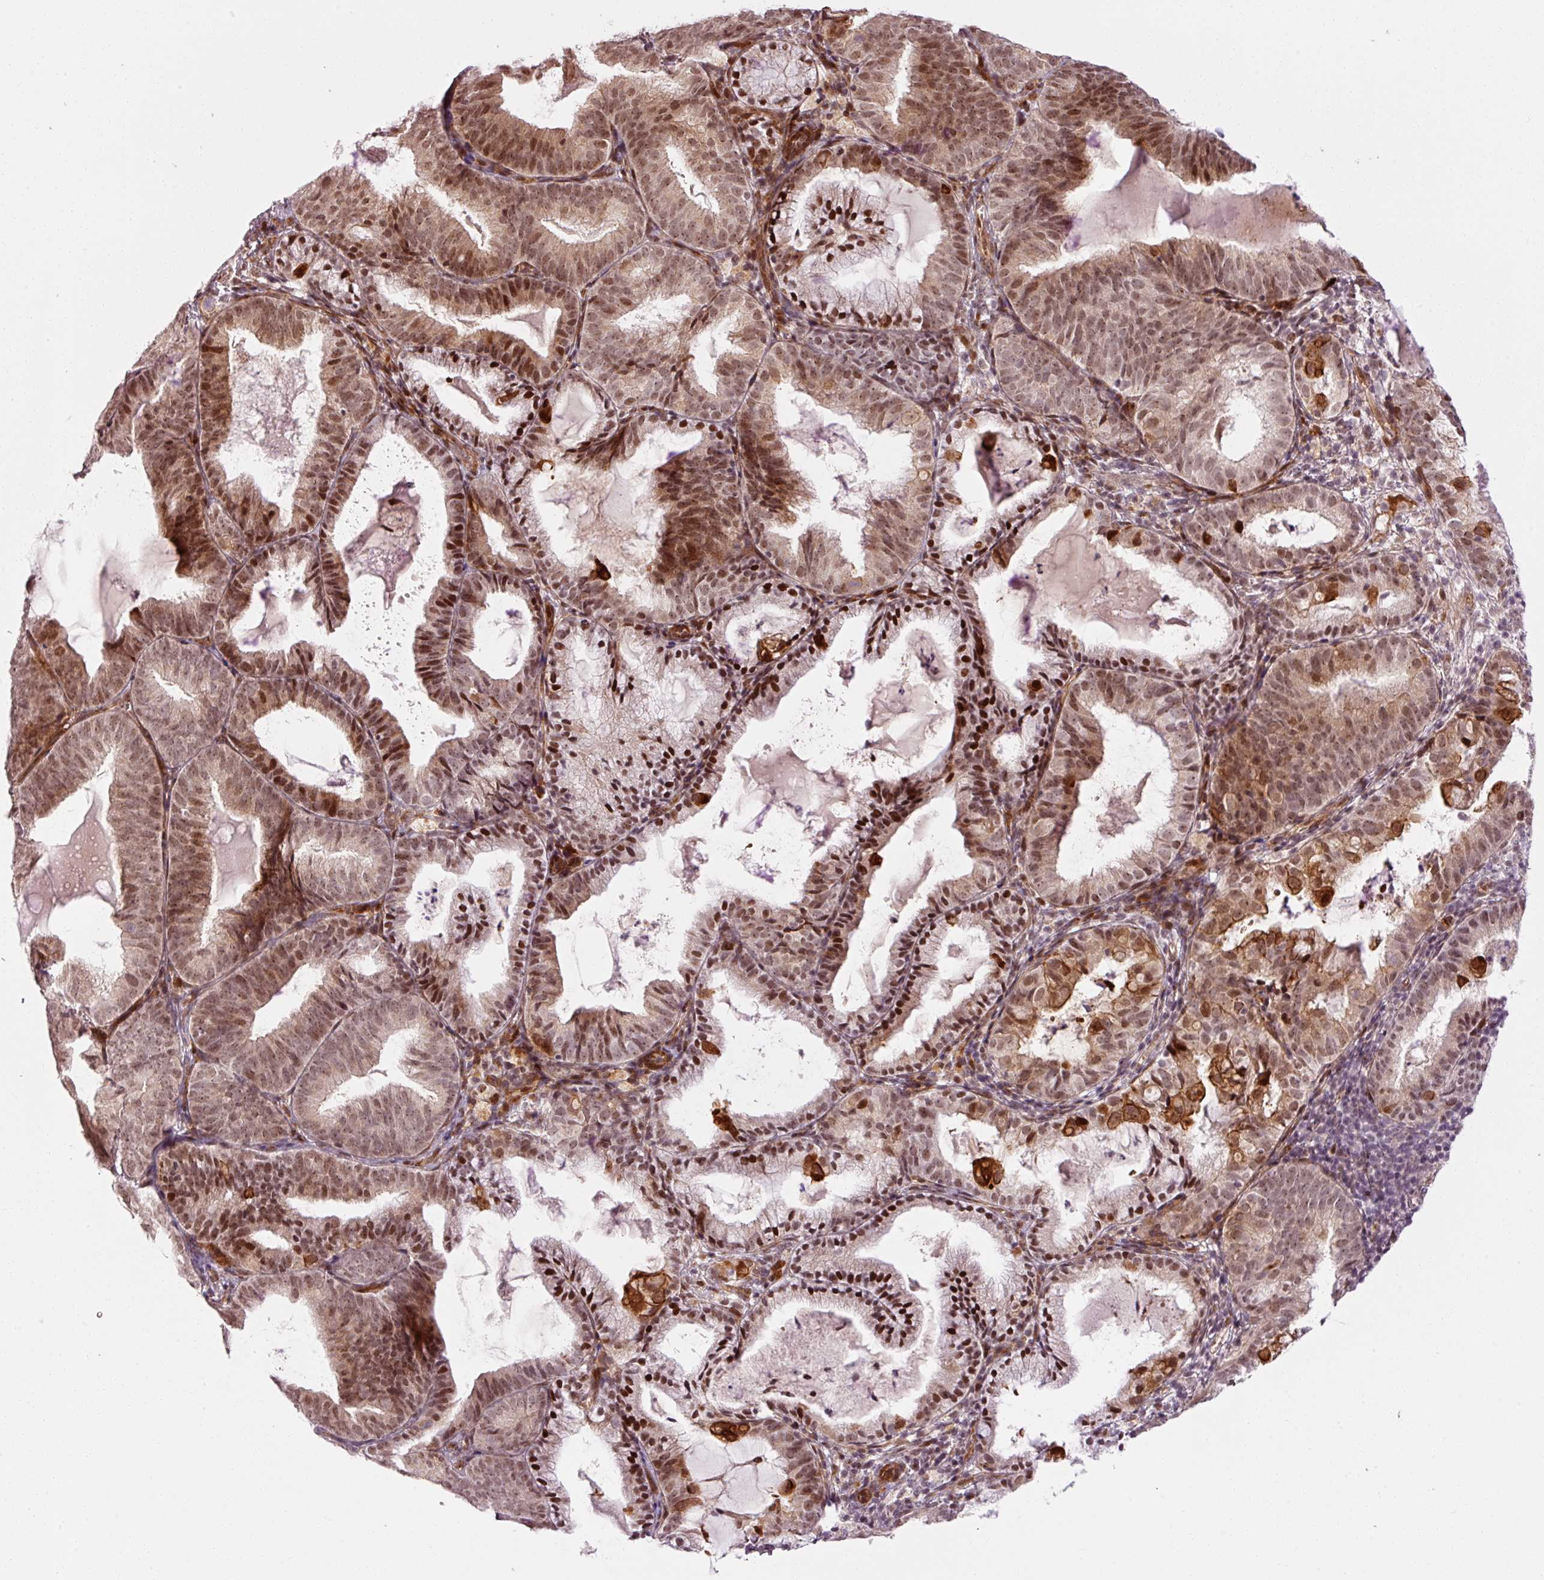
{"staining": {"intensity": "strong", "quantity": ">75%", "location": "cytoplasmic/membranous,nuclear"}, "tissue": "endometrial cancer", "cell_type": "Tumor cells", "image_type": "cancer", "snomed": [{"axis": "morphology", "description": "Adenocarcinoma, NOS"}, {"axis": "topography", "description": "Endometrium"}], "caption": "An immunohistochemistry histopathology image of tumor tissue is shown. Protein staining in brown labels strong cytoplasmic/membranous and nuclear positivity in adenocarcinoma (endometrial) within tumor cells.", "gene": "ANKRD20A1", "patient": {"sex": "female", "age": 80}}